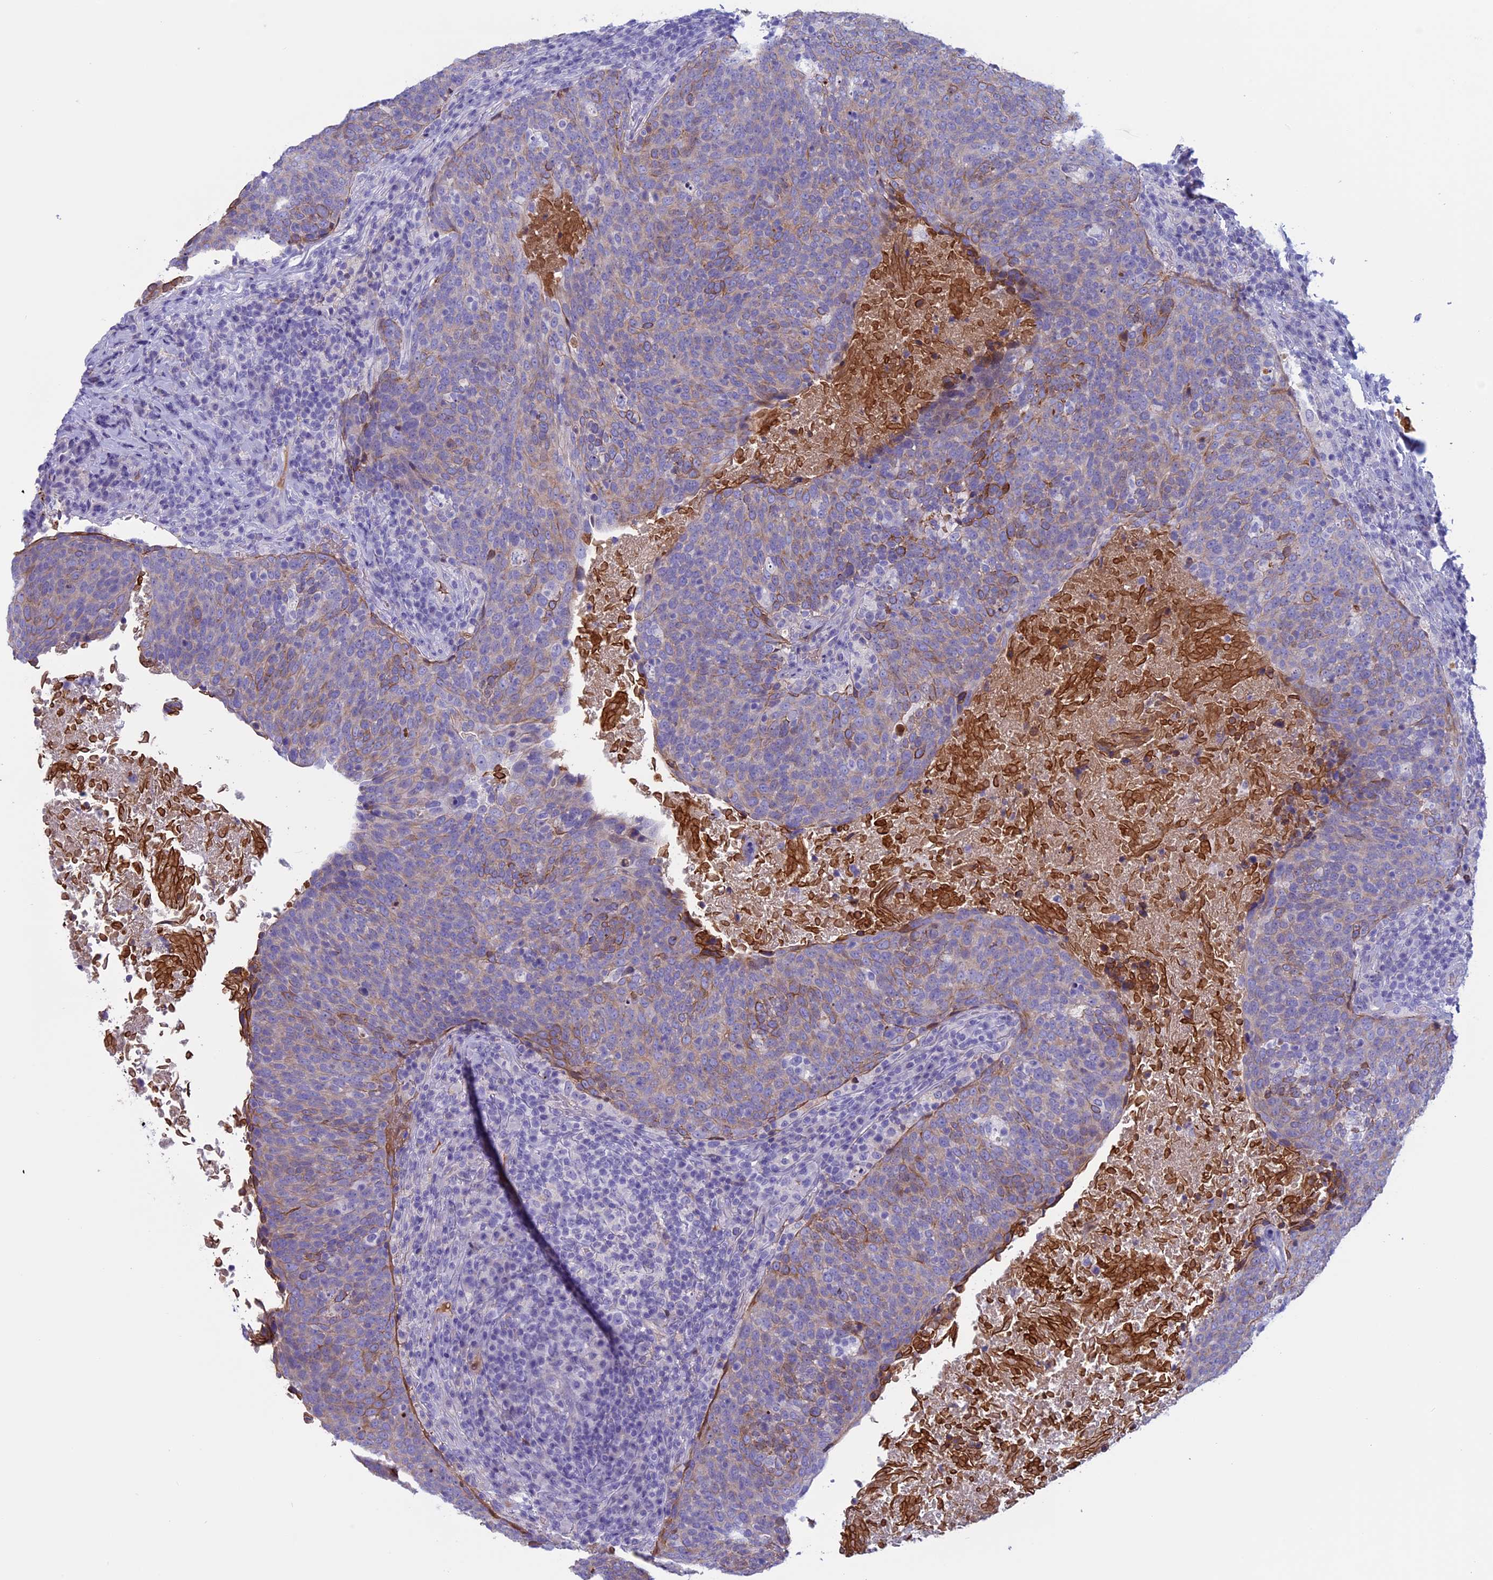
{"staining": {"intensity": "weak", "quantity": "25%-75%", "location": "cytoplasmic/membranous"}, "tissue": "head and neck cancer", "cell_type": "Tumor cells", "image_type": "cancer", "snomed": [{"axis": "morphology", "description": "Squamous cell carcinoma, NOS"}, {"axis": "morphology", "description": "Squamous cell carcinoma, metastatic, NOS"}, {"axis": "topography", "description": "Lymph node"}, {"axis": "topography", "description": "Head-Neck"}], "caption": "A brown stain shows weak cytoplasmic/membranous staining of a protein in human head and neck cancer tumor cells.", "gene": "ANGPTL2", "patient": {"sex": "male", "age": 62}}